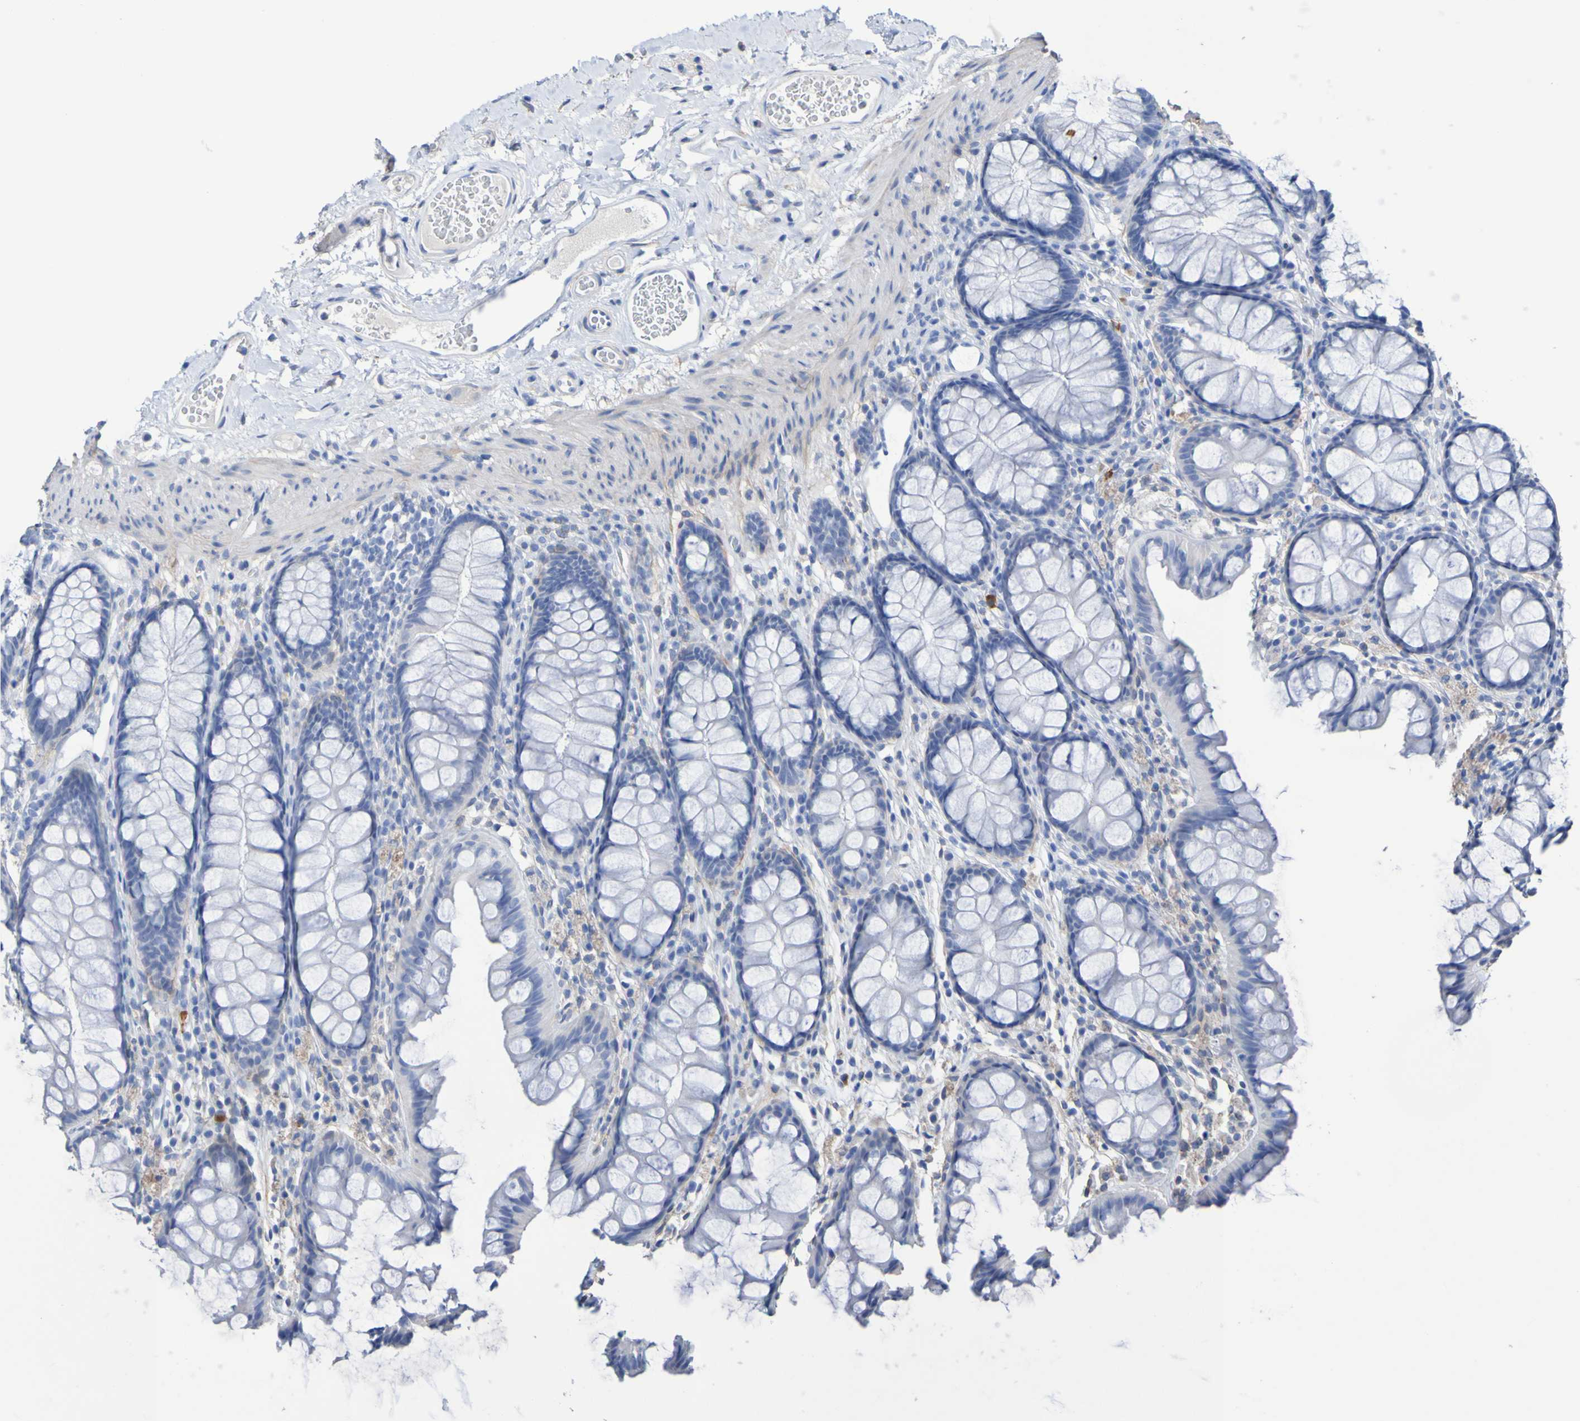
{"staining": {"intensity": "negative", "quantity": "none", "location": "none"}, "tissue": "colon", "cell_type": "Endothelial cells", "image_type": "normal", "snomed": [{"axis": "morphology", "description": "Normal tissue, NOS"}, {"axis": "topography", "description": "Colon"}], "caption": "This is an IHC photomicrograph of benign human colon. There is no staining in endothelial cells.", "gene": "SGCB", "patient": {"sex": "female", "age": 55}}